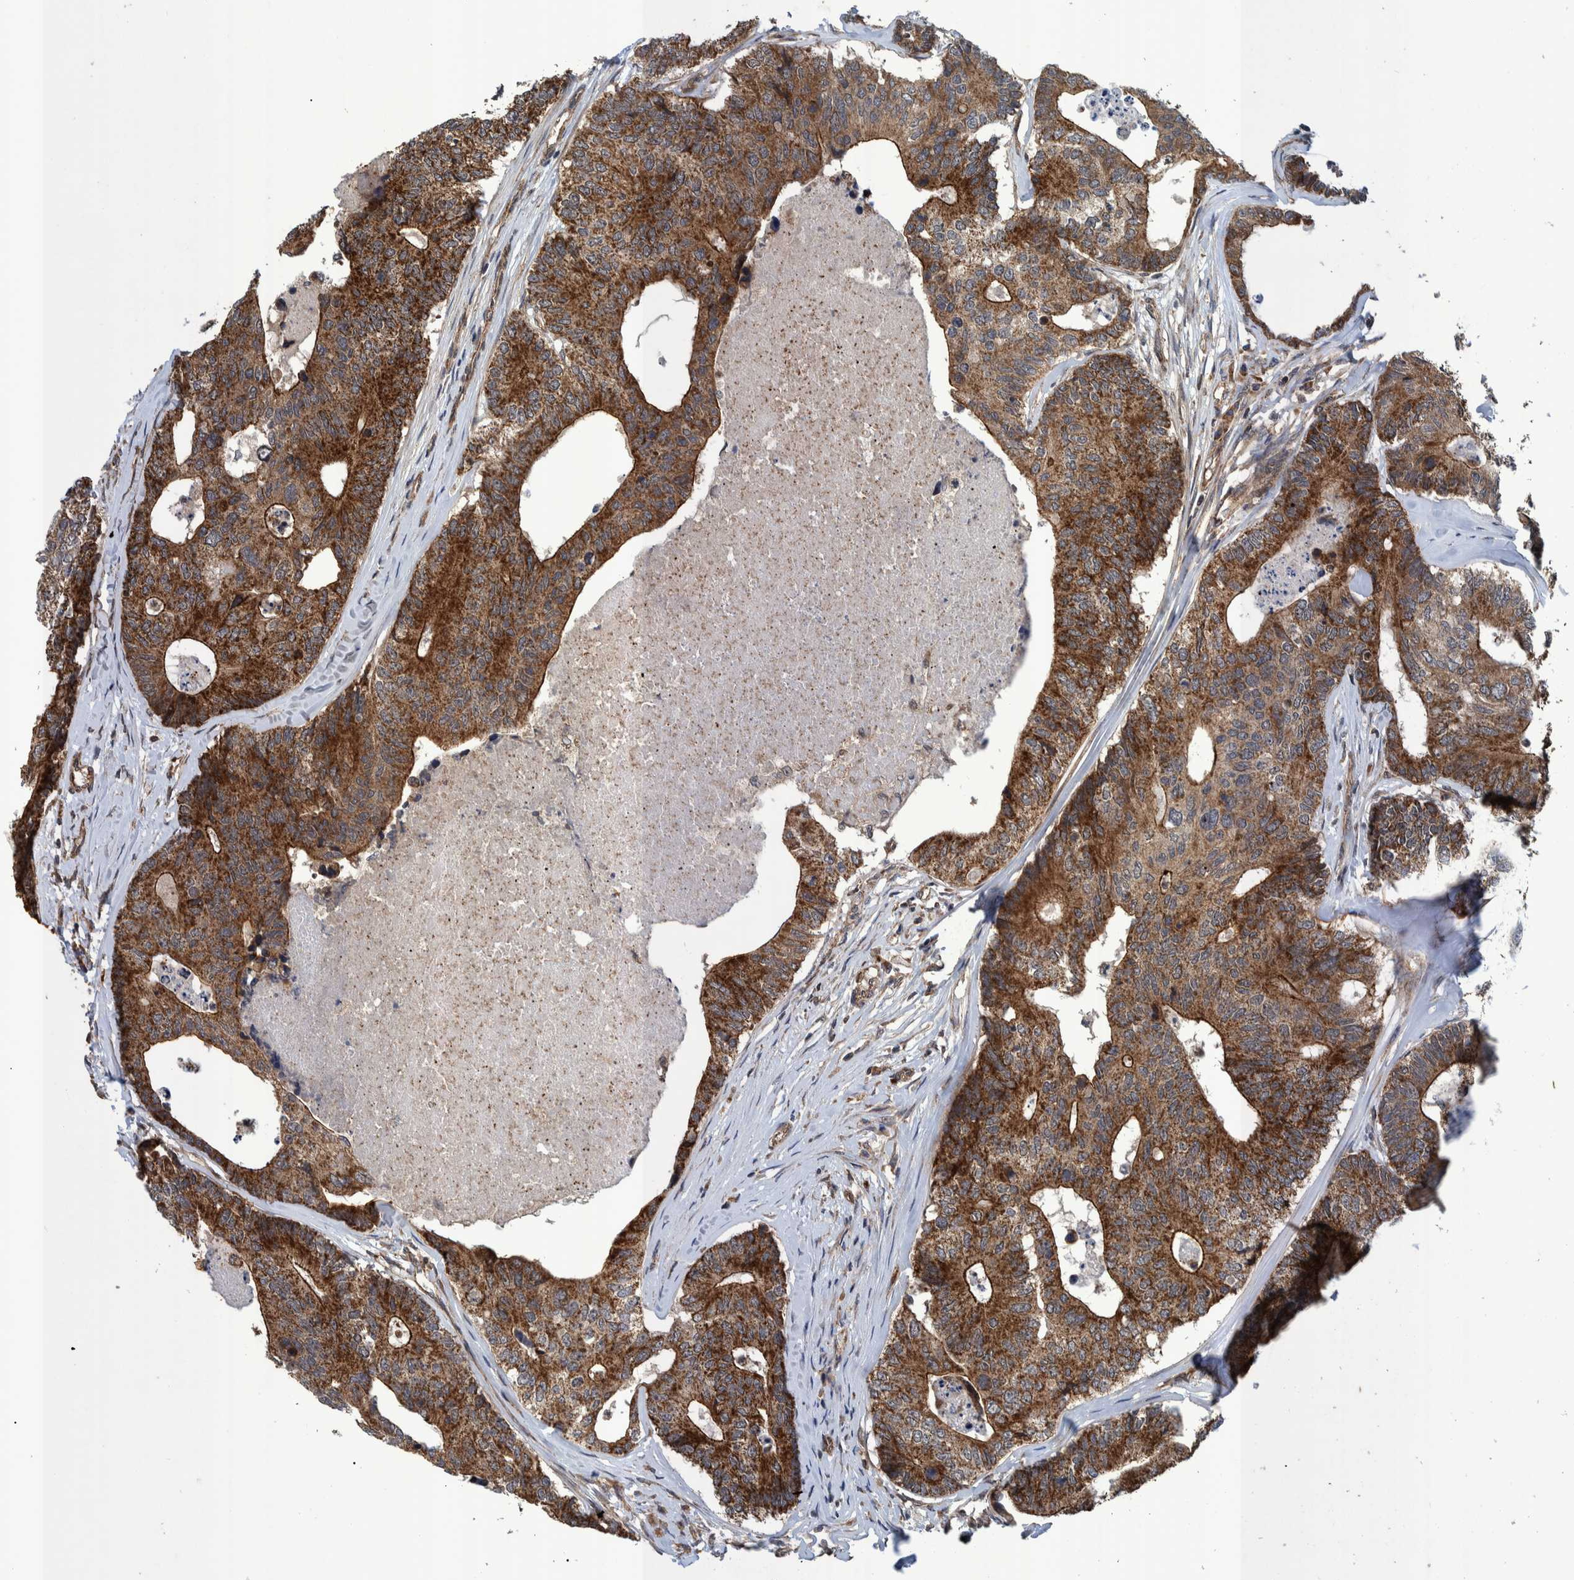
{"staining": {"intensity": "strong", "quantity": ">75%", "location": "cytoplasmic/membranous"}, "tissue": "colorectal cancer", "cell_type": "Tumor cells", "image_type": "cancer", "snomed": [{"axis": "morphology", "description": "Adenocarcinoma, NOS"}, {"axis": "topography", "description": "Colon"}], "caption": "A high-resolution image shows IHC staining of colorectal cancer, which demonstrates strong cytoplasmic/membranous positivity in about >75% of tumor cells. (DAB IHC, brown staining for protein, blue staining for nuclei).", "gene": "MRPS7", "patient": {"sex": "female", "age": 67}}